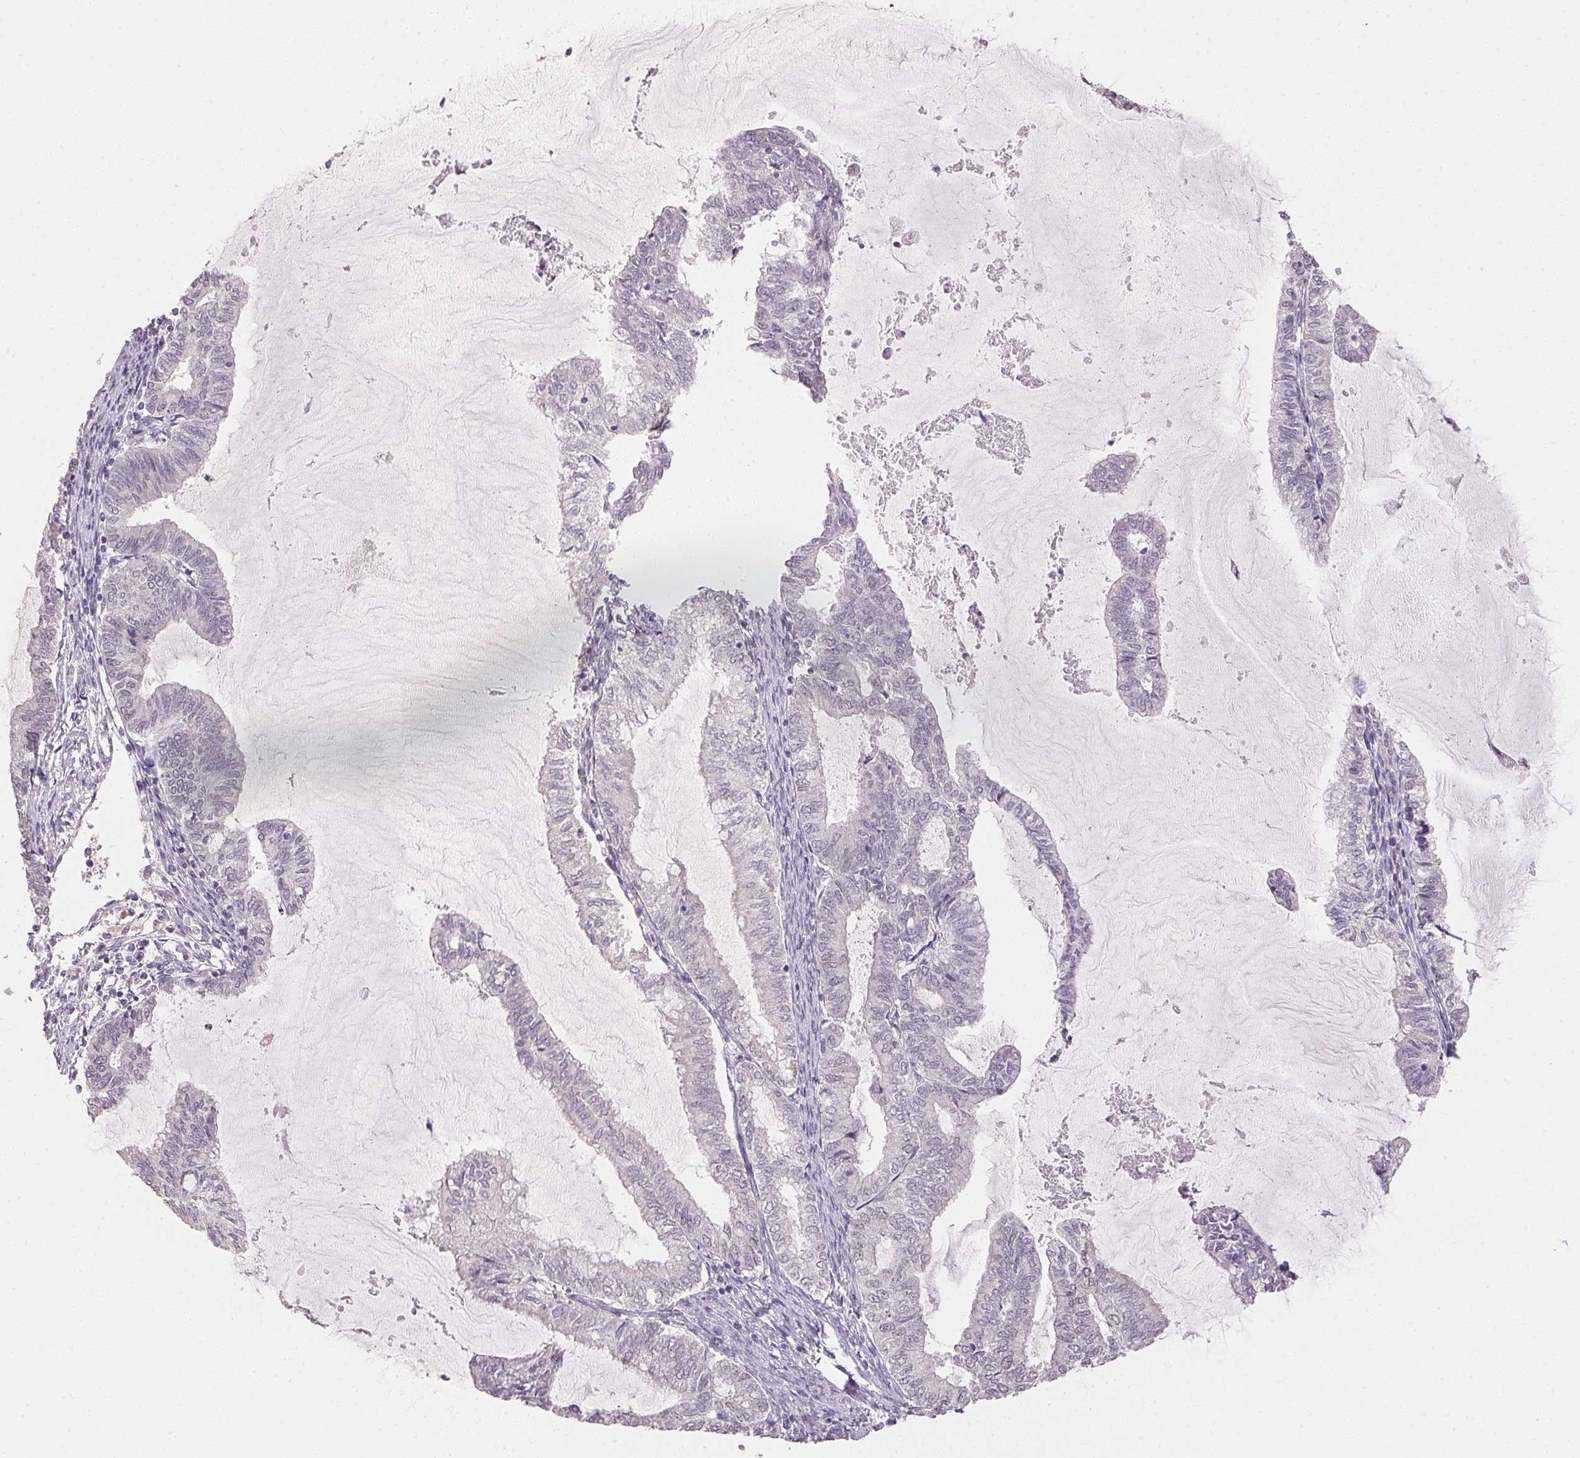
{"staining": {"intensity": "negative", "quantity": "none", "location": "none"}, "tissue": "endometrial cancer", "cell_type": "Tumor cells", "image_type": "cancer", "snomed": [{"axis": "morphology", "description": "Adenocarcinoma, NOS"}, {"axis": "topography", "description": "Endometrium"}], "caption": "Immunohistochemistry (IHC) of endometrial cancer demonstrates no expression in tumor cells.", "gene": "POLR3G", "patient": {"sex": "female", "age": 79}}